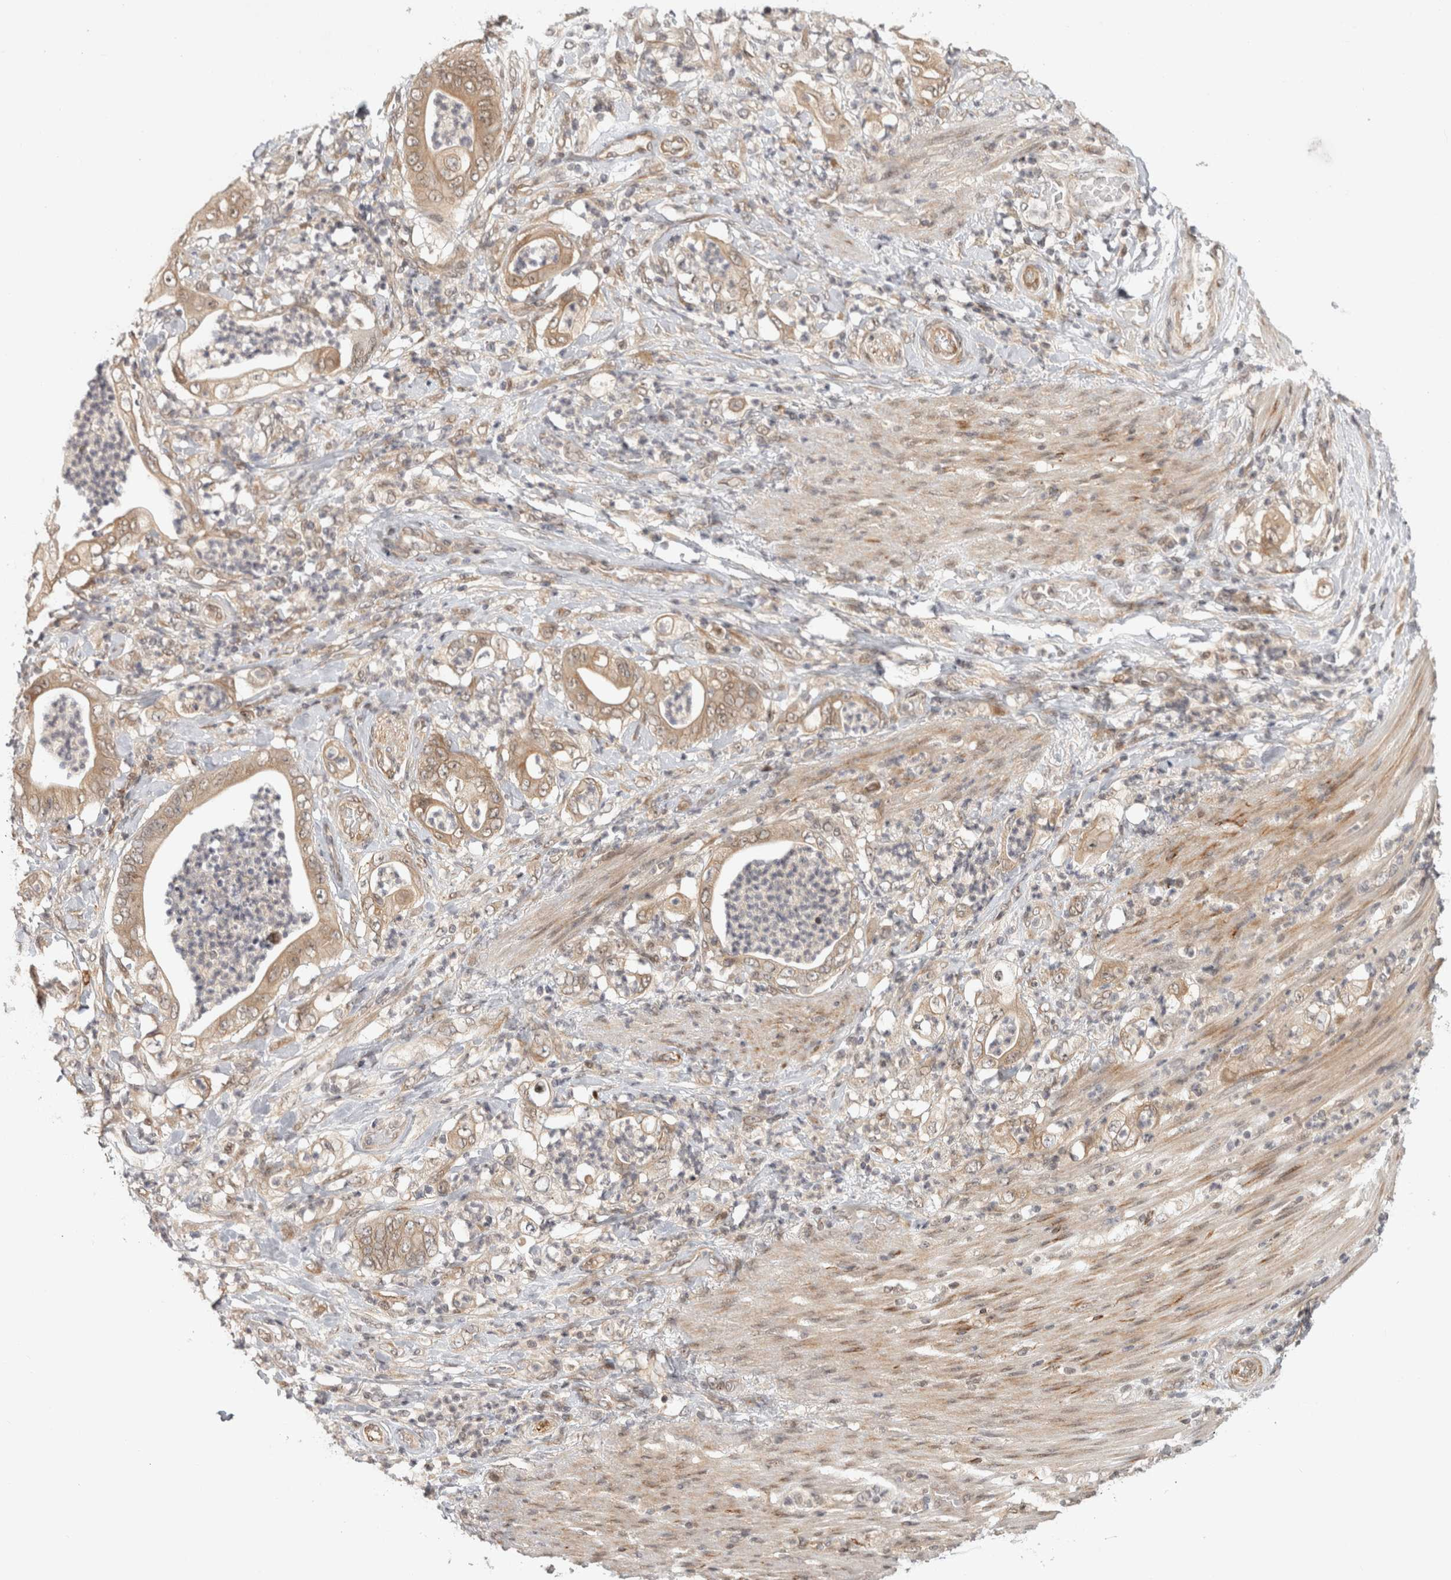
{"staining": {"intensity": "moderate", "quantity": ">75%", "location": "cytoplasmic/membranous,nuclear"}, "tissue": "stomach cancer", "cell_type": "Tumor cells", "image_type": "cancer", "snomed": [{"axis": "morphology", "description": "Adenocarcinoma, NOS"}, {"axis": "topography", "description": "Stomach"}], "caption": "This photomicrograph demonstrates adenocarcinoma (stomach) stained with immunohistochemistry (IHC) to label a protein in brown. The cytoplasmic/membranous and nuclear of tumor cells show moderate positivity for the protein. Nuclei are counter-stained blue.", "gene": "ZNF318", "patient": {"sex": "female", "age": 73}}